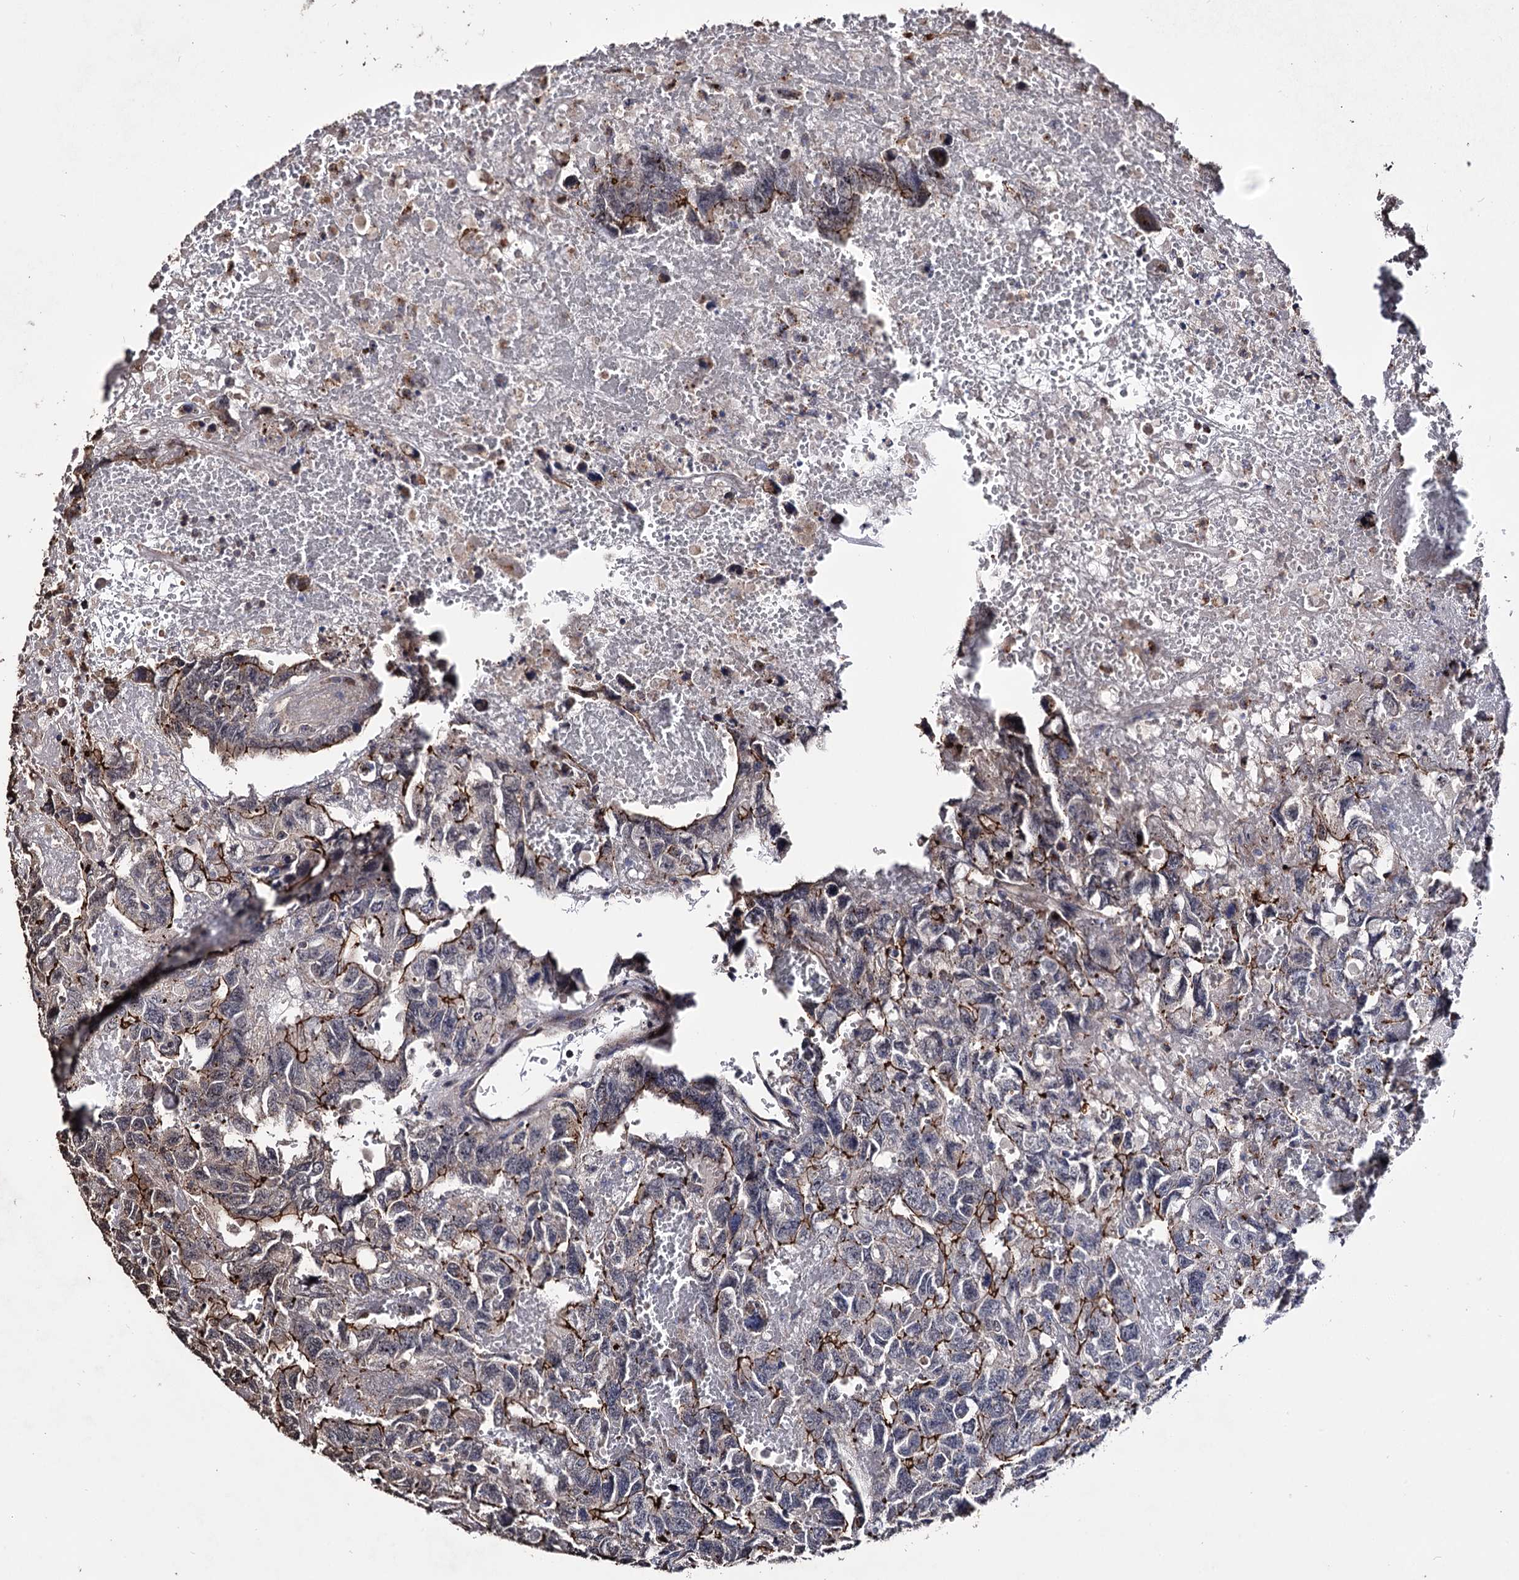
{"staining": {"intensity": "strong", "quantity": "25%-75%", "location": "cytoplasmic/membranous"}, "tissue": "testis cancer", "cell_type": "Tumor cells", "image_type": "cancer", "snomed": [{"axis": "morphology", "description": "Carcinoma, Embryonal, NOS"}, {"axis": "topography", "description": "Testis"}], "caption": "Testis embryonal carcinoma was stained to show a protein in brown. There is high levels of strong cytoplasmic/membranous expression in about 25%-75% of tumor cells.", "gene": "MICAL2", "patient": {"sex": "male", "age": 45}}